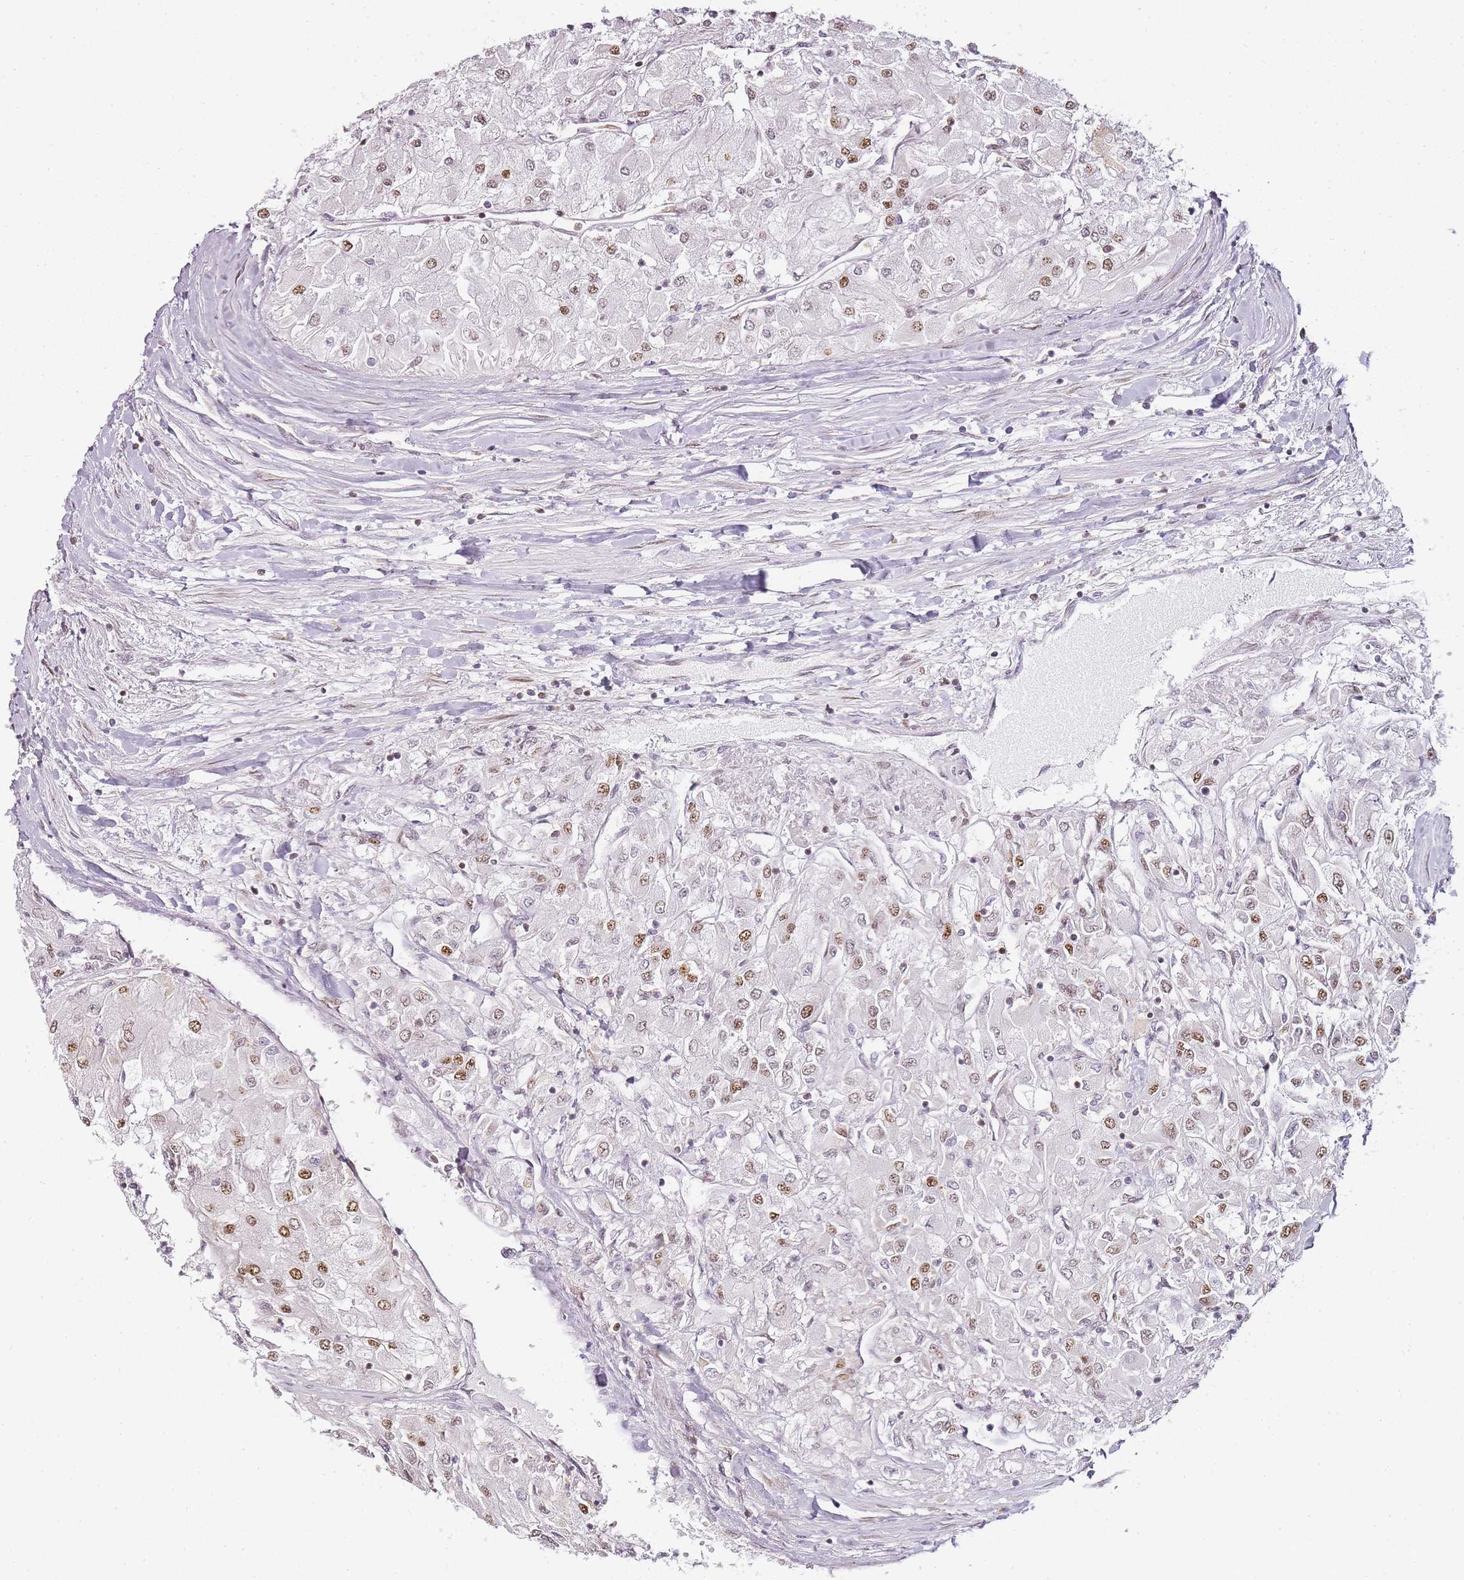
{"staining": {"intensity": "moderate", "quantity": "<25%", "location": "nuclear"}, "tissue": "renal cancer", "cell_type": "Tumor cells", "image_type": "cancer", "snomed": [{"axis": "morphology", "description": "Adenocarcinoma, NOS"}, {"axis": "topography", "description": "Kidney"}], "caption": "High-magnification brightfield microscopy of renal cancer (adenocarcinoma) stained with DAB (3,3'-diaminobenzidine) (brown) and counterstained with hematoxylin (blue). tumor cells exhibit moderate nuclear positivity is present in approximately<25% of cells.", "gene": "JAKMIP1", "patient": {"sex": "male", "age": 80}}